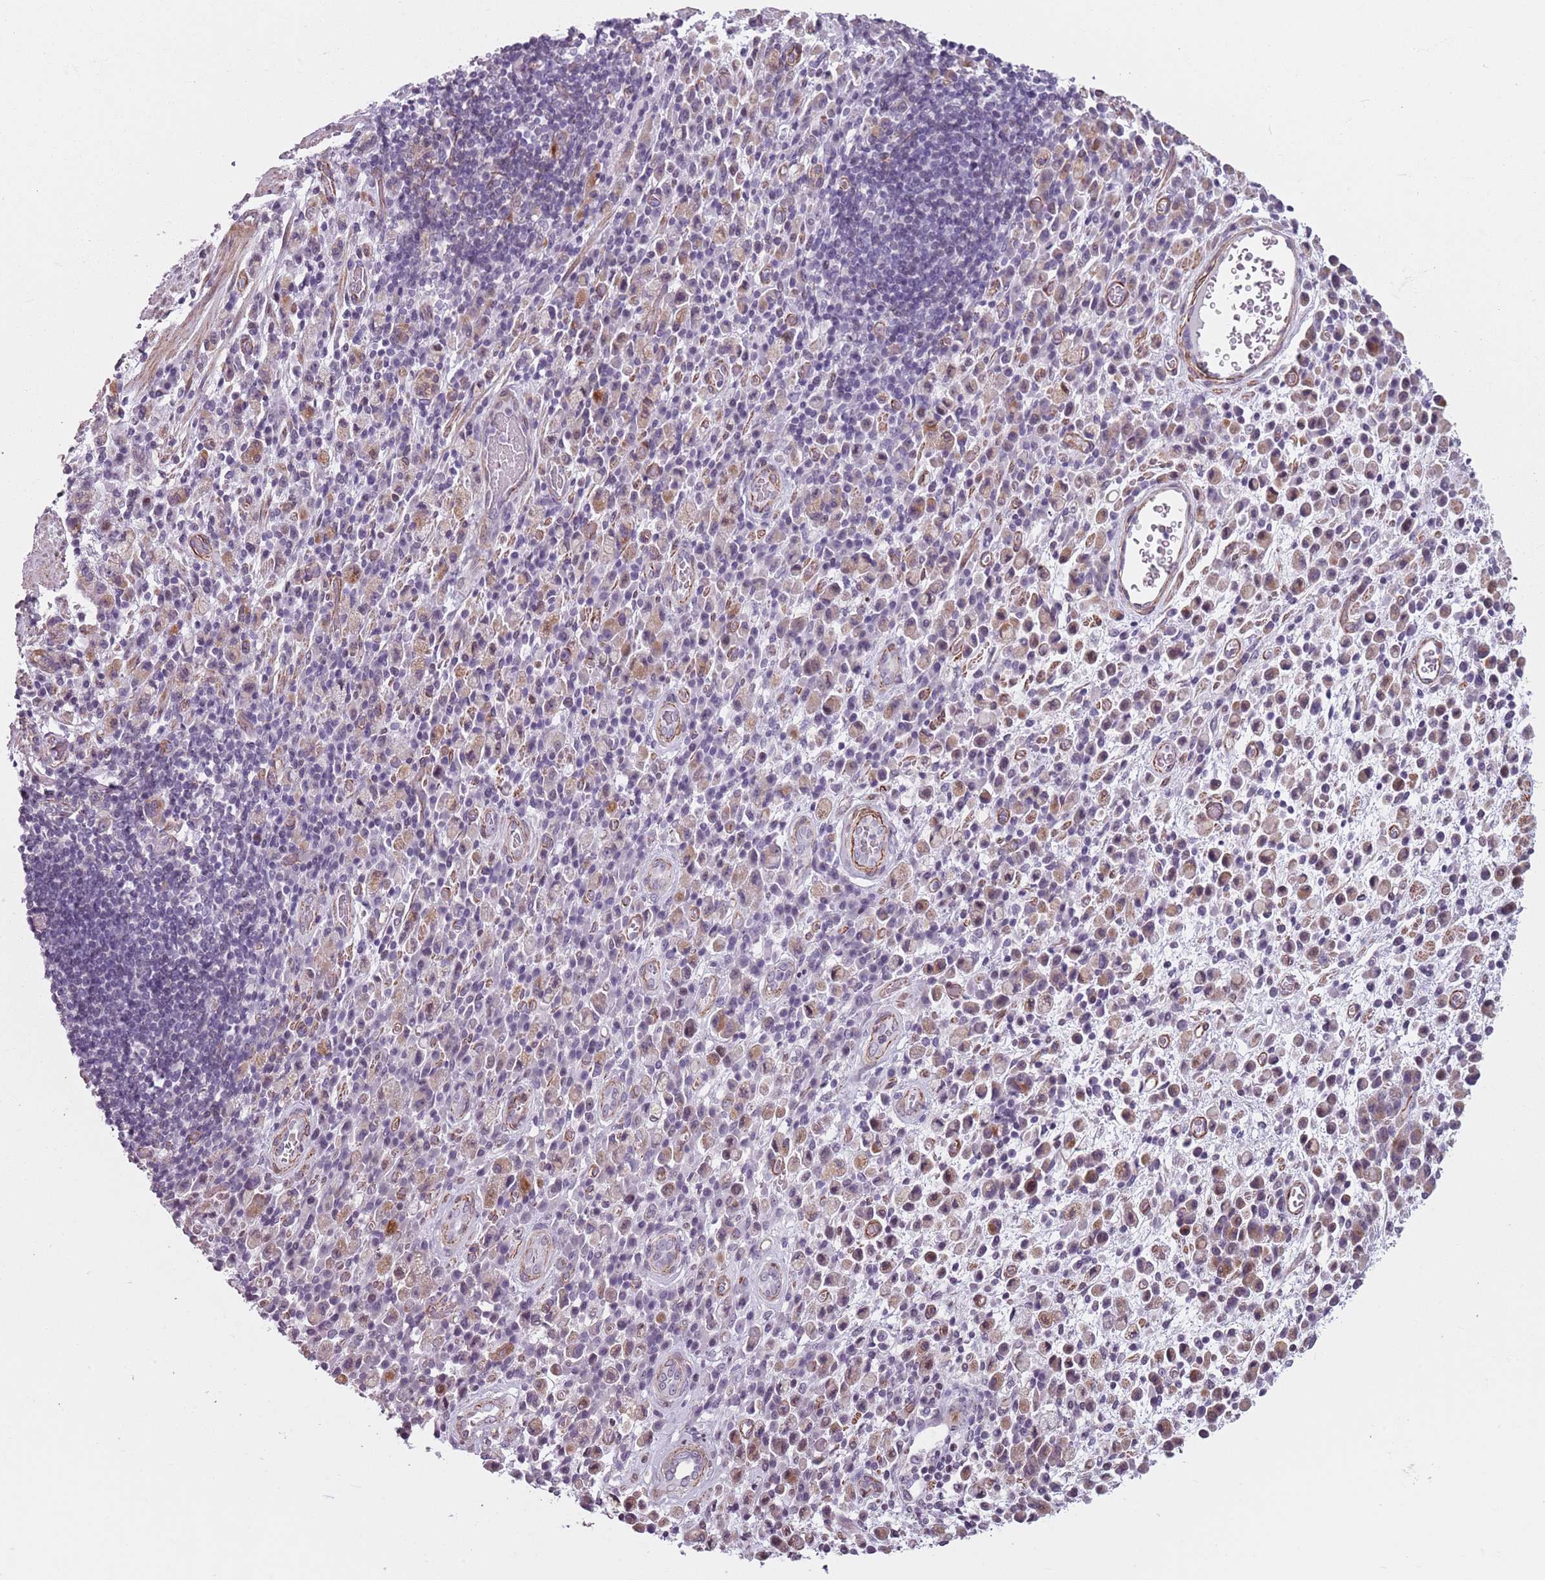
{"staining": {"intensity": "weak", "quantity": "25%-75%", "location": "cytoplasmic/membranous"}, "tissue": "stomach cancer", "cell_type": "Tumor cells", "image_type": "cancer", "snomed": [{"axis": "morphology", "description": "Adenocarcinoma, NOS"}, {"axis": "topography", "description": "Stomach"}], "caption": "Human adenocarcinoma (stomach) stained with a brown dye exhibits weak cytoplasmic/membranous positive staining in approximately 25%-75% of tumor cells.", "gene": "TMC4", "patient": {"sex": "male", "age": 77}}